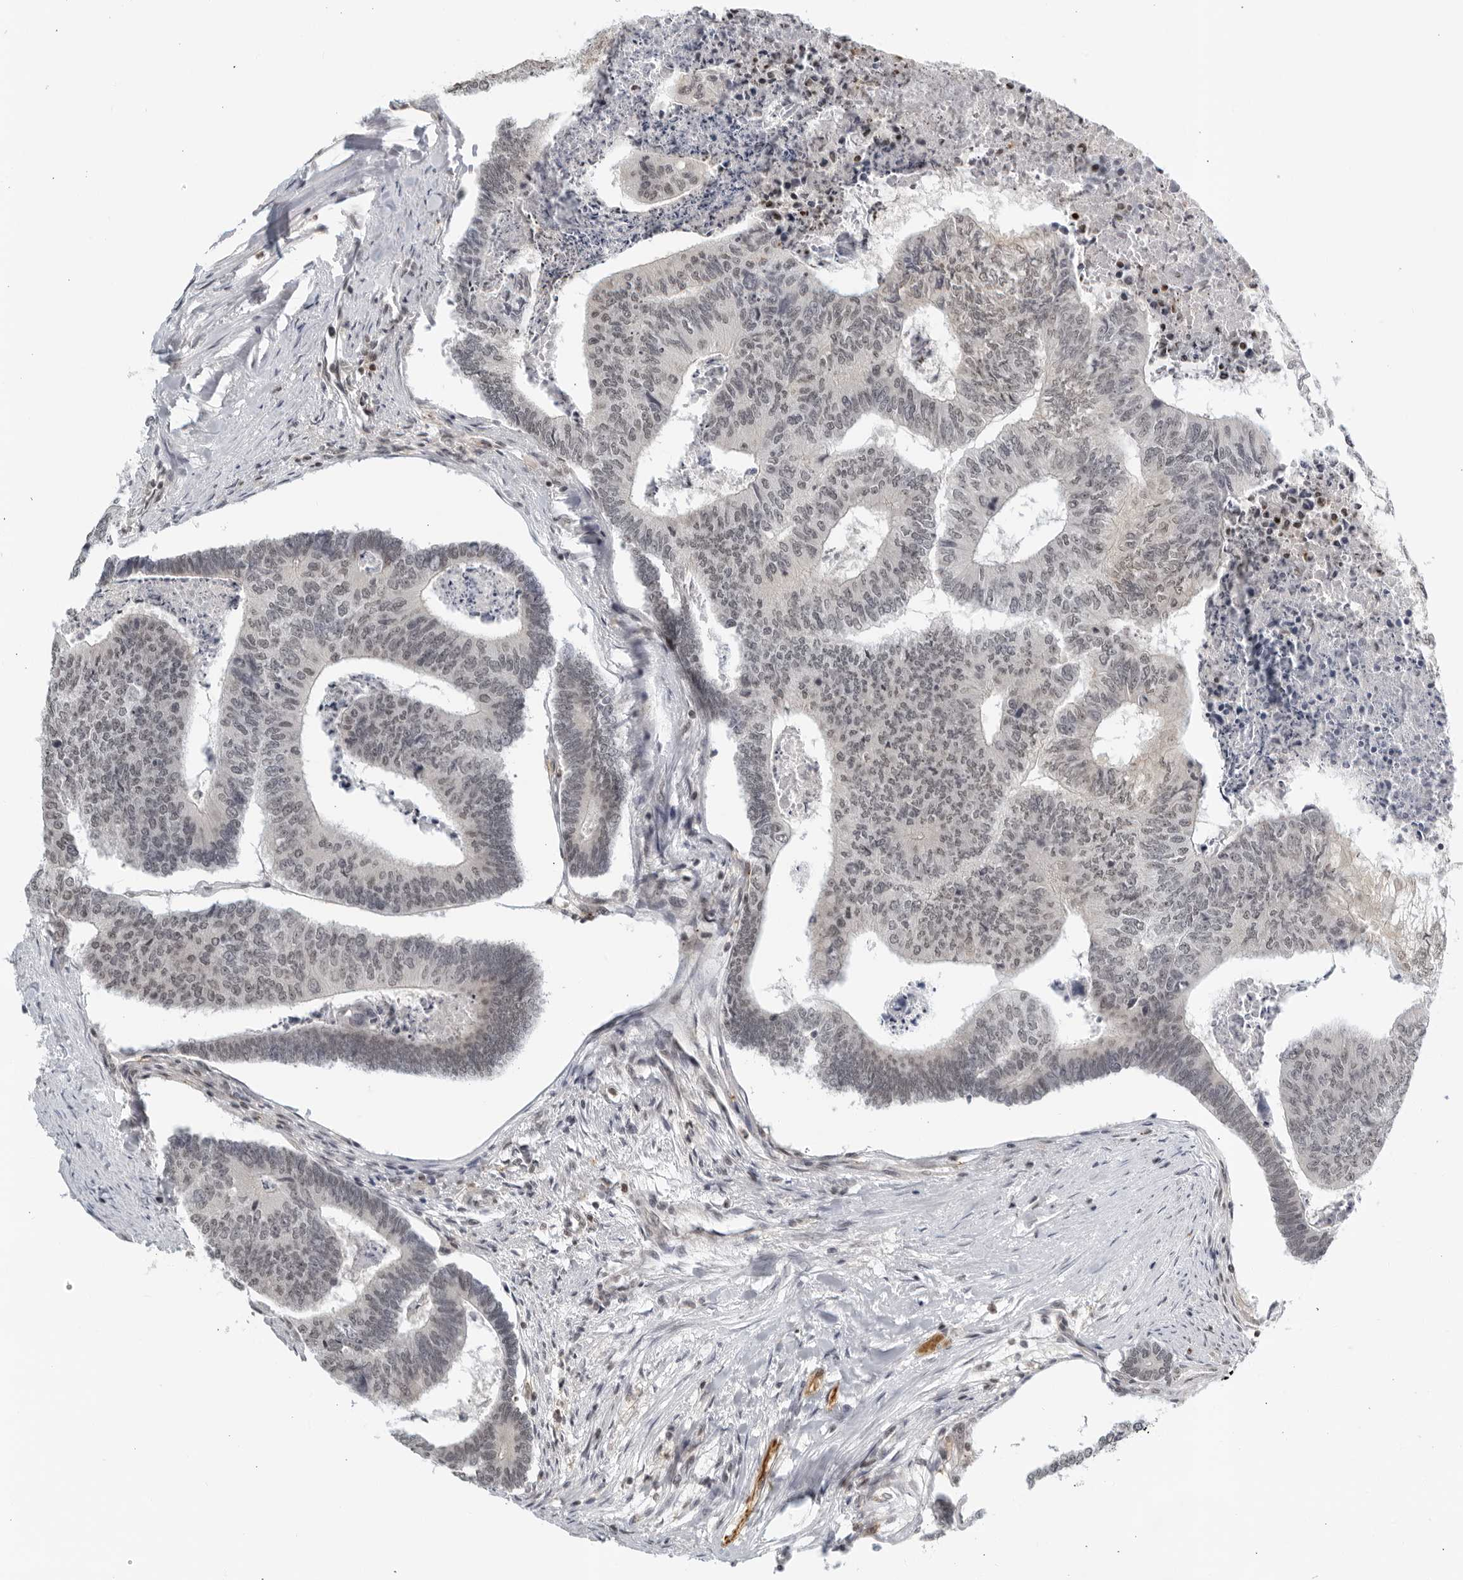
{"staining": {"intensity": "weak", "quantity": "<25%", "location": "nuclear"}, "tissue": "colorectal cancer", "cell_type": "Tumor cells", "image_type": "cancer", "snomed": [{"axis": "morphology", "description": "Adenocarcinoma, NOS"}, {"axis": "topography", "description": "Colon"}], "caption": "Photomicrograph shows no significant protein positivity in tumor cells of adenocarcinoma (colorectal).", "gene": "CC2D1B", "patient": {"sex": "female", "age": 67}}